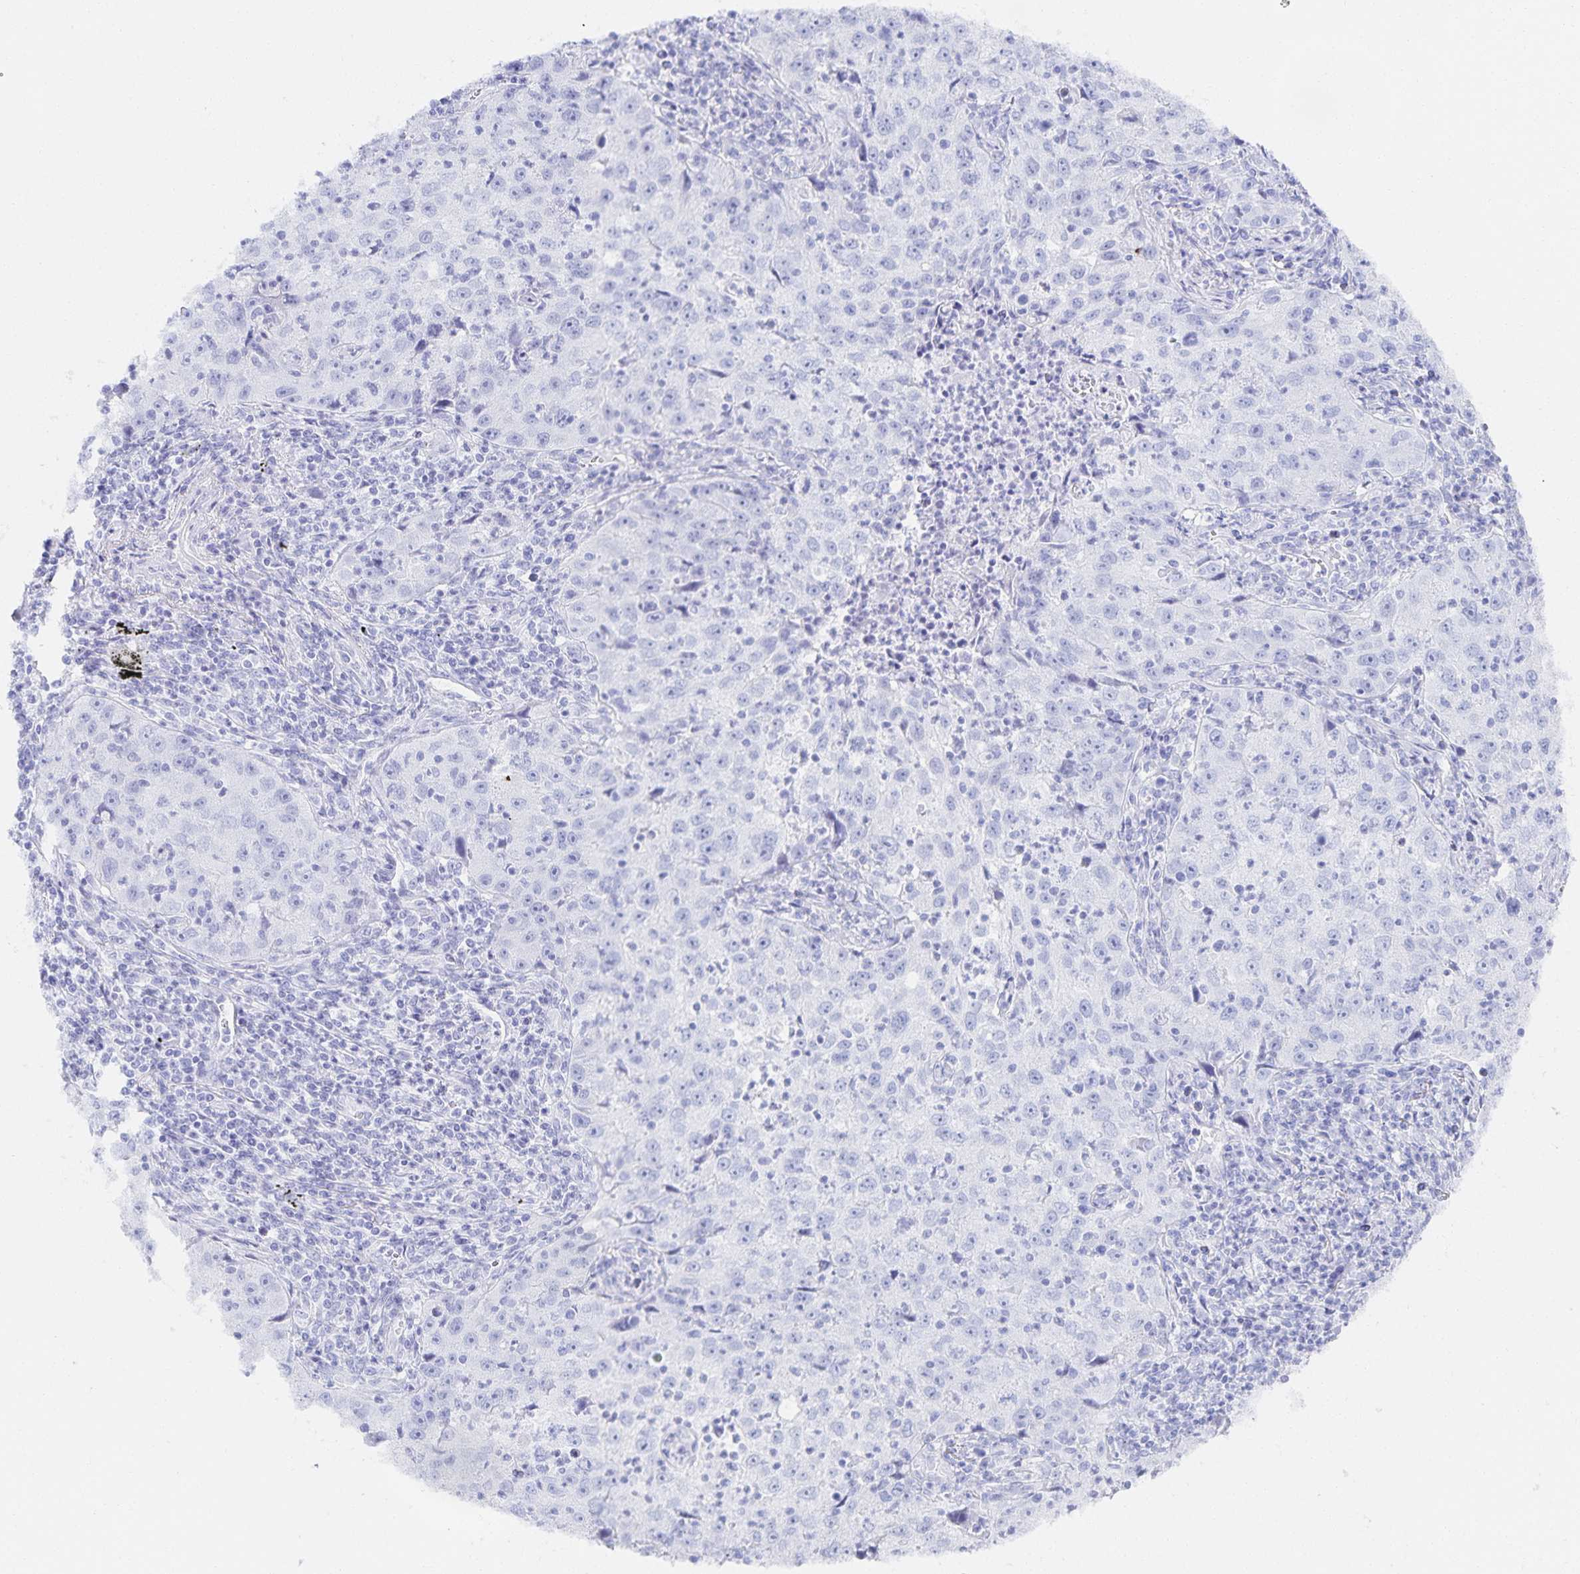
{"staining": {"intensity": "negative", "quantity": "none", "location": "none"}, "tissue": "lung cancer", "cell_type": "Tumor cells", "image_type": "cancer", "snomed": [{"axis": "morphology", "description": "Squamous cell carcinoma, NOS"}, {"axis": "topography", "description": "Lung"}], "caption": "High power microscopy image of an immunohistochemistry (IHC) micrograph of lung cancer, revealing no significant expression in tumor cells.", "gene": "SNTN", "patient": {"sex": "male", "age": 71}}